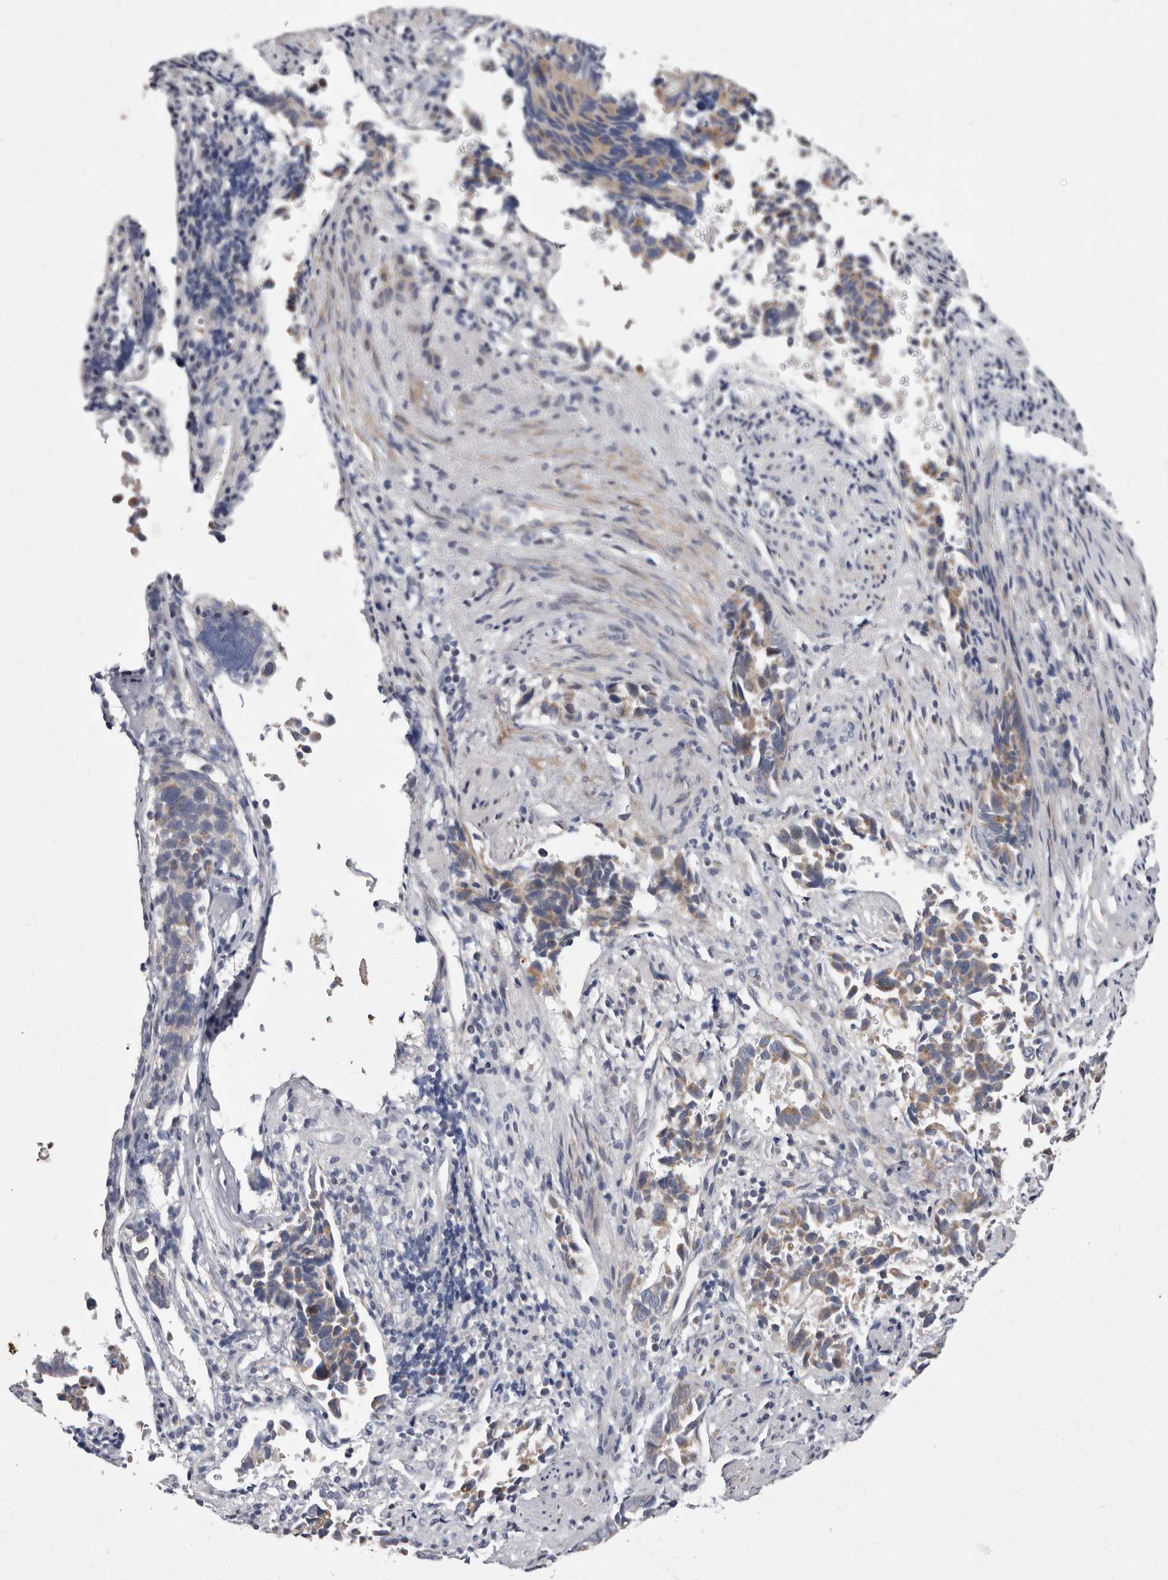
{"staining": {"intensity": "weak", "quantity": "25%-75%", "location": "cytoplasmic/membranous"}, "tissue": "liver cancer", "cell_type": "Tumor cells", "image_type": "cancer", "snomed": [{"axis": "morphology", "description": "Cholangiocarcinoma"}, {"axis": "topography", "description": "Liver"}], "caption": "This histopathology image reveals liver cancer stained with immunohistochemistry (IHC) to label a protein in brown. The cytoplasmic/membranous of tumor cells show weak positivity for the protein. Nuclei are counter-stained blue.", "gene": "NUBPL", "patient": {"sex": "female", "age": 79}}